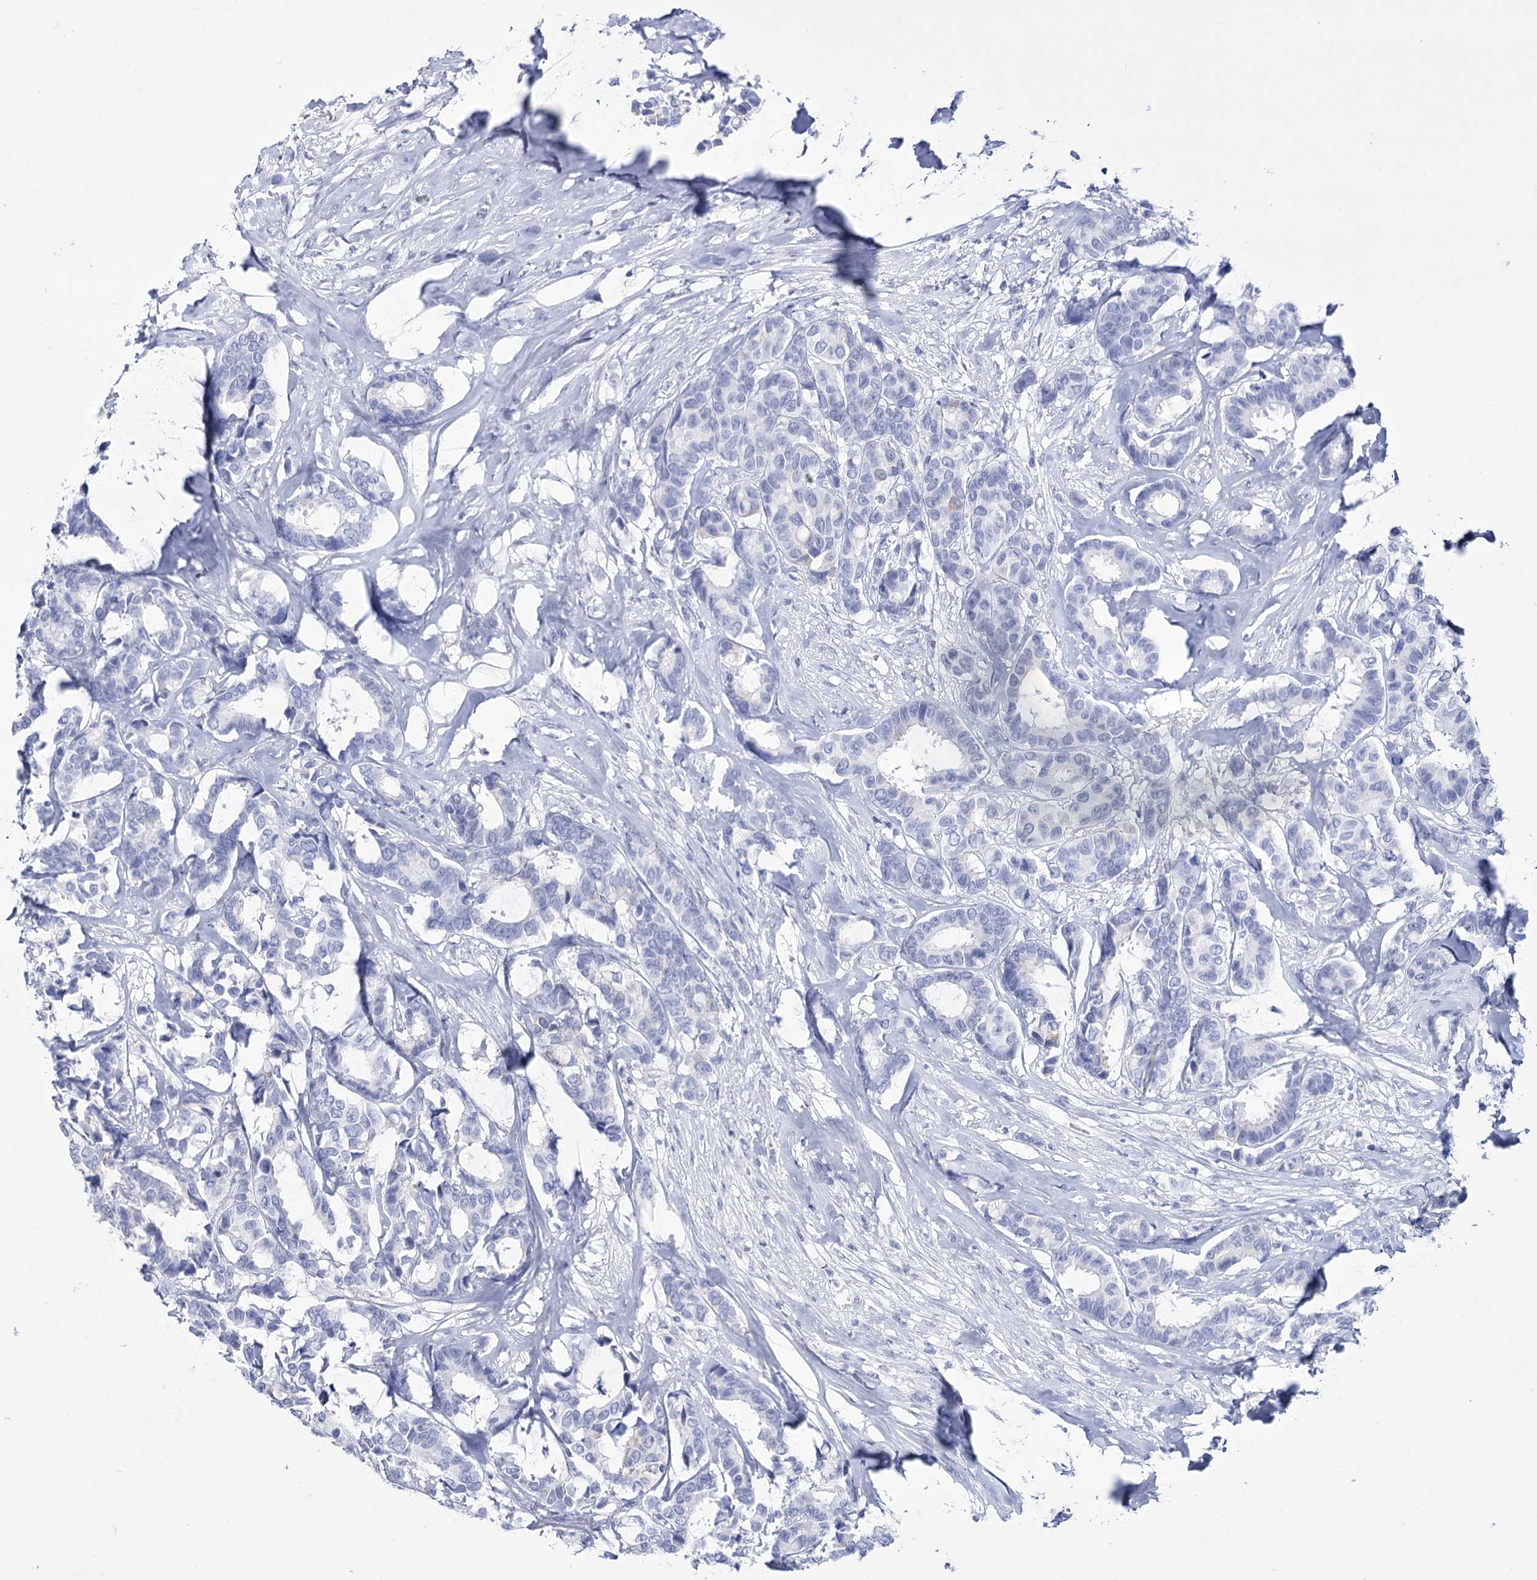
{"staining": {"intensity": "negative", "quantity": "none", "location": "none"}, "tissue": "breast cancer", "cell_type": "Tumor cells", "image_type": "cancer", "snomed": [{"axis": "morphology", "description": "Duct carcinoma"}, {"axis": "topography", "description": "Breast"}], "caption": "The immunohistochemistry (IHC) histopathology image has no significant expression in tumor cells of infiltrating ductal carcinoma (breast) tissue.", "gene": "RNF186", "patient": {"sex": "female", "age": 87}}